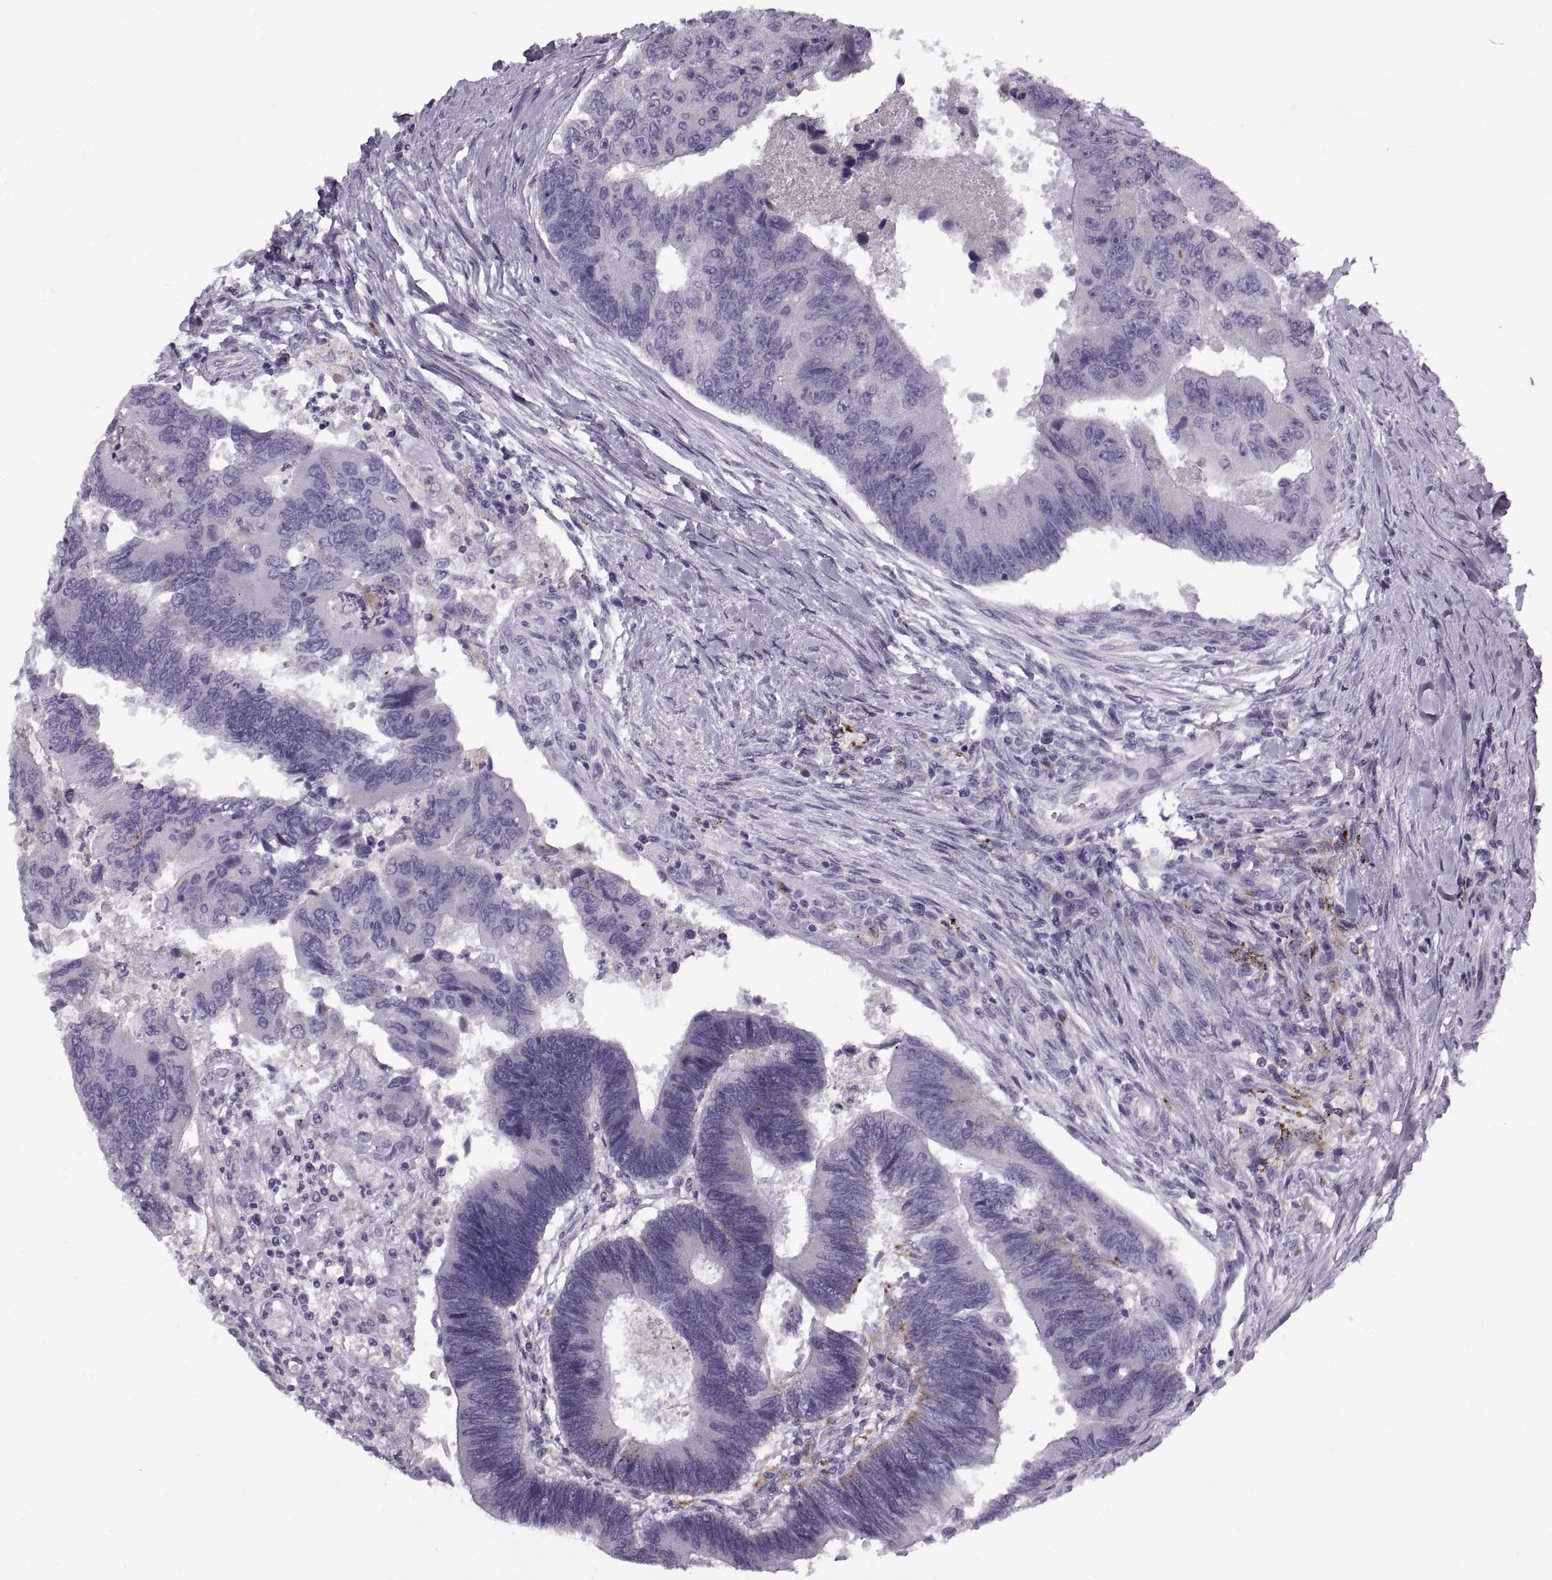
{"staining": {"intensity": "negative", "quantity": "none", "location": "none"}, "tissue": "colorectal cancer", "cell_type": "Tumor cells", "image_type": "cancer", "snomed": [{"axis": "morphology", "description": "Adenocarcinoma, NOS"}, {"axis": "topography", "description": "Colon"}], "caption": "This is an immunohistochemistry (IHC) micrograph of adenocarcinoma (colorectal). There is no expression in tumor cells.", "gene": "CALCR", "patient": {"sex": "female", "age": 67}}